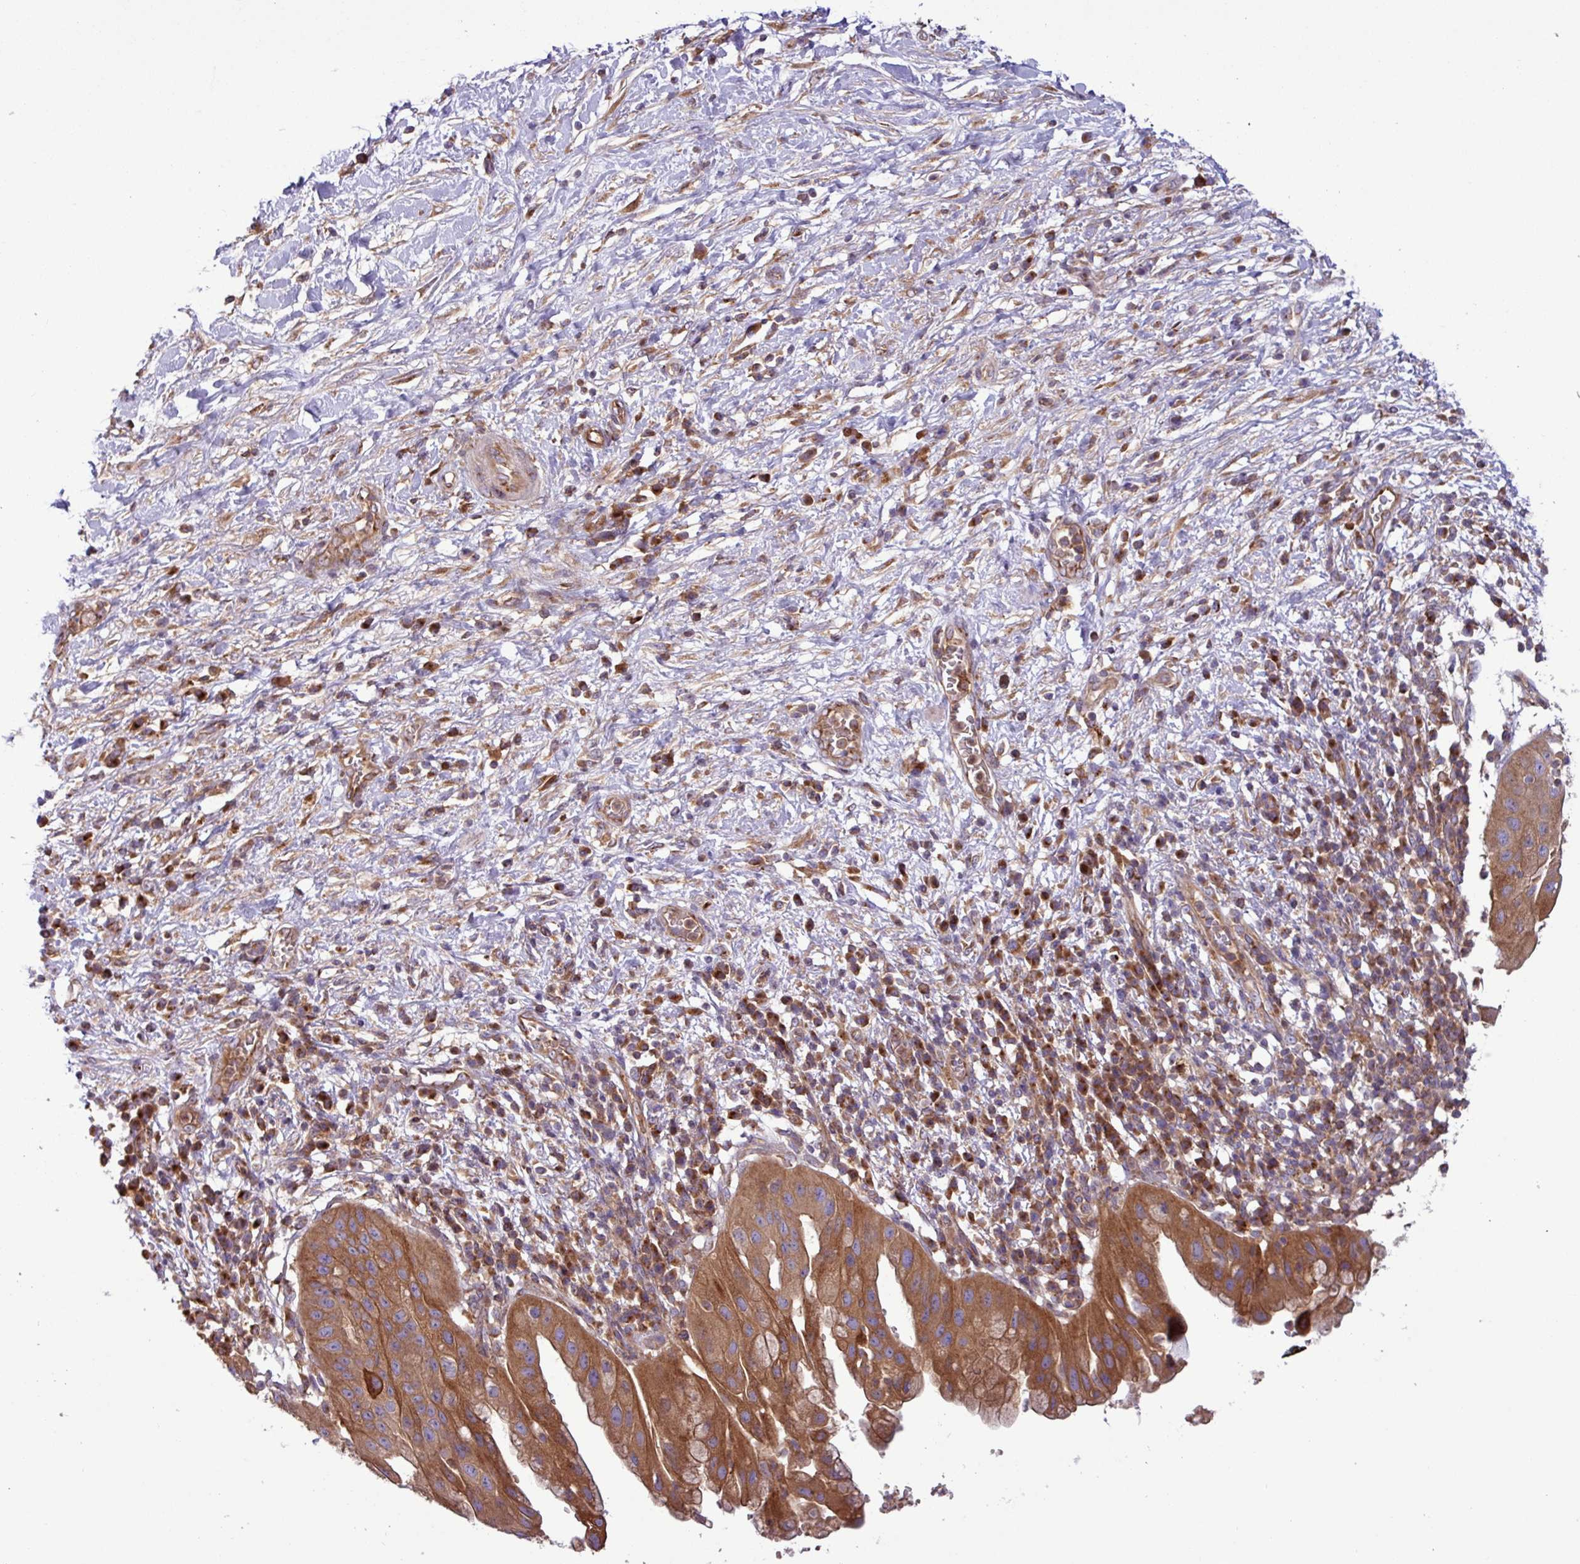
{"staining": {"intensity": "strong", "quantity": ">75%", "location": "cytoplasmic/membranous"}, "tissue": "pancreatic cancer", "cell_type": "Tumor cells", "image_type": "cancer", "snomed": [{"axis": "morphology", "description": "Adenocarcinoma, NOS"}, {"axis": "topography", "description": "Pancreas"}], "caption": "The photomicrograph demonstrates a brown stain indicating the presence of a protein in the cytoplasmic/membranous of tumor cells in pancreatic cancer (adenocarcinoma).", "gene": "RAB19", "patient": {"sex": "male", "age": 68}}